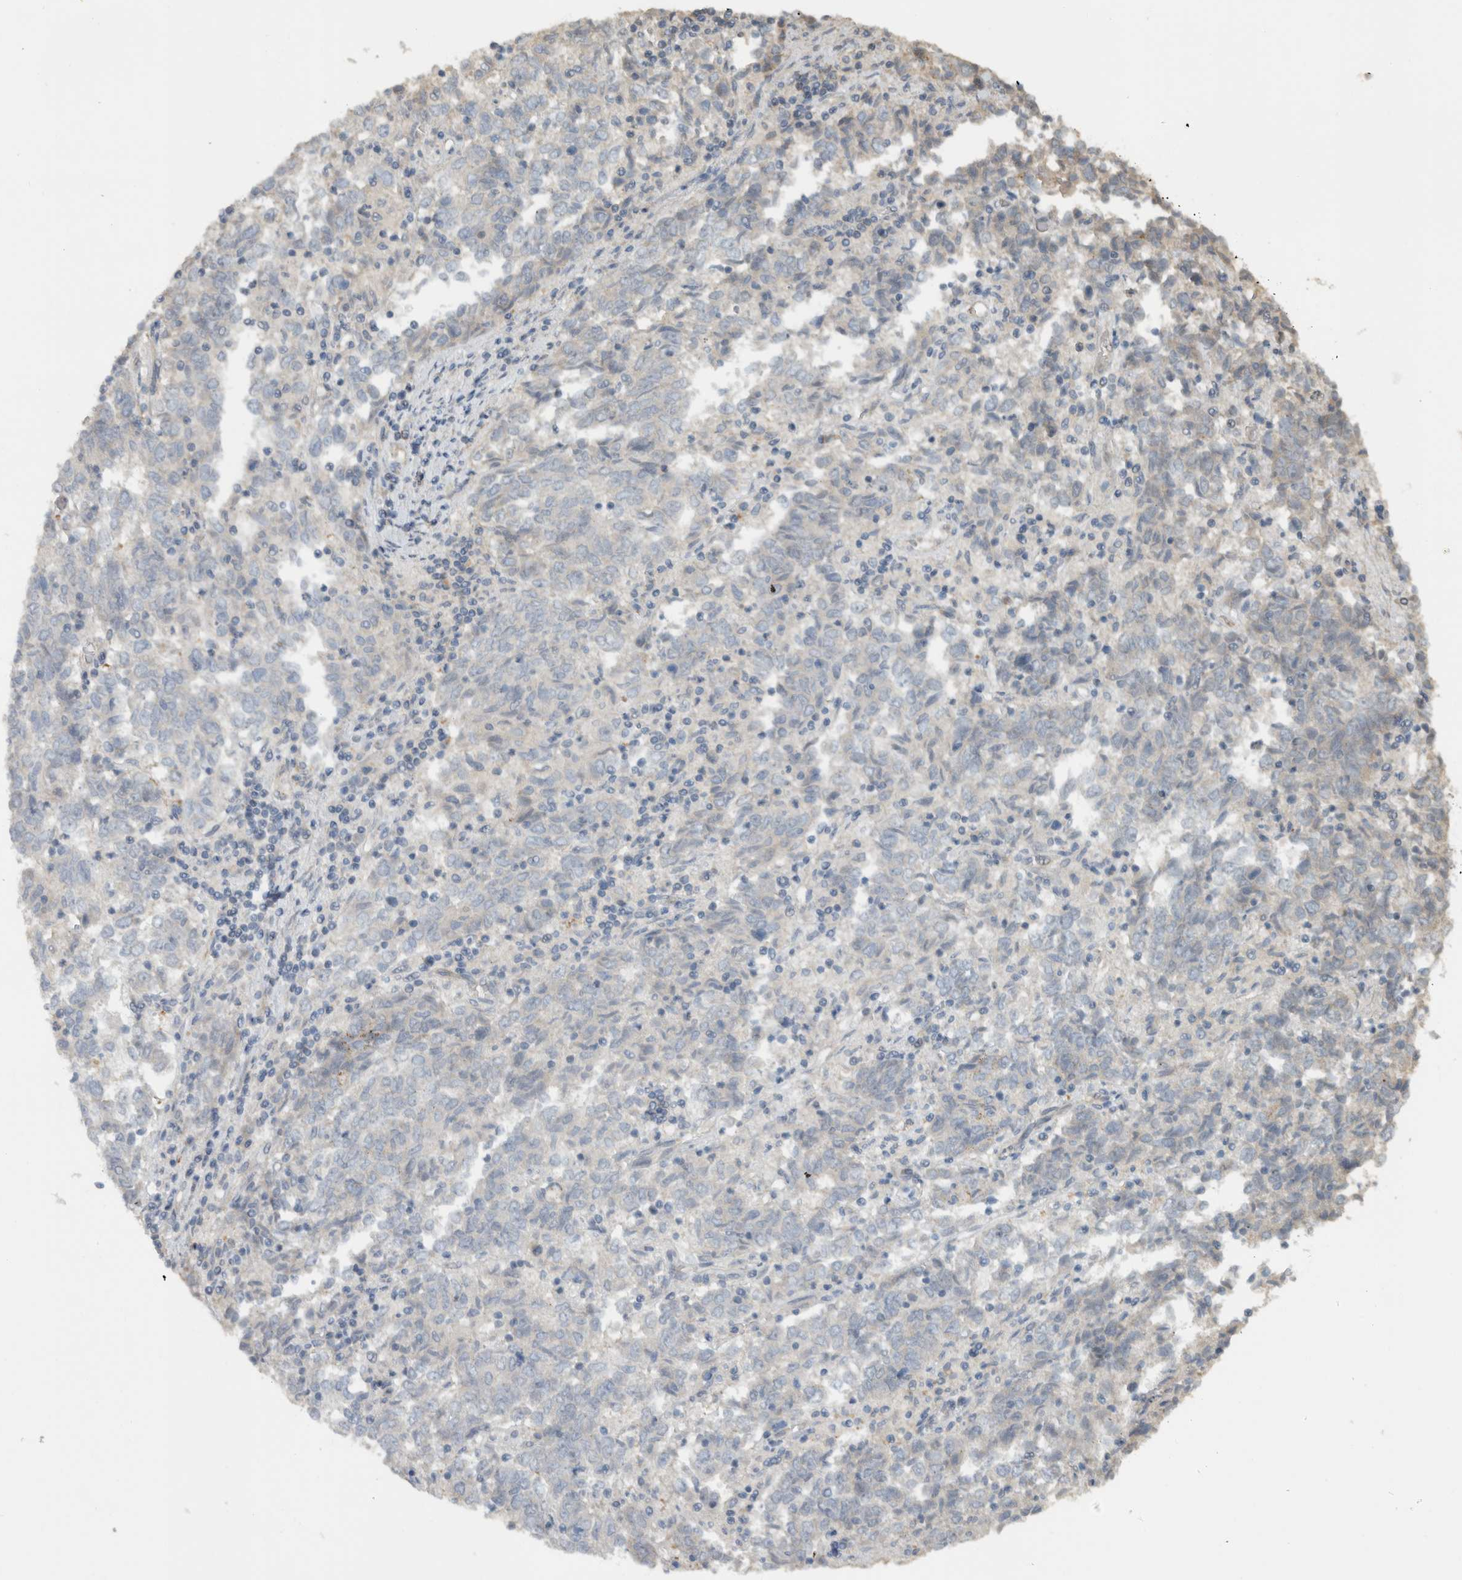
{"staining": {"intensity": "negative", "quantity": "none", "location": "none"}, "tissue": "endometrial cancer", "cell_type": "Tumor cells", "image_type": "cancer", "snomed": [{"axis": "morphology", "description": "Adenocarcinoma, NOS"}, {"axis": "topography", "description": "Endometrium"}], "caption": "An image of endometrial cancer stained for a protein reveals no brown staining in tumor cells.", "gene": "ERCC6L2", "patient": {"sex": "female", "age": 80}}